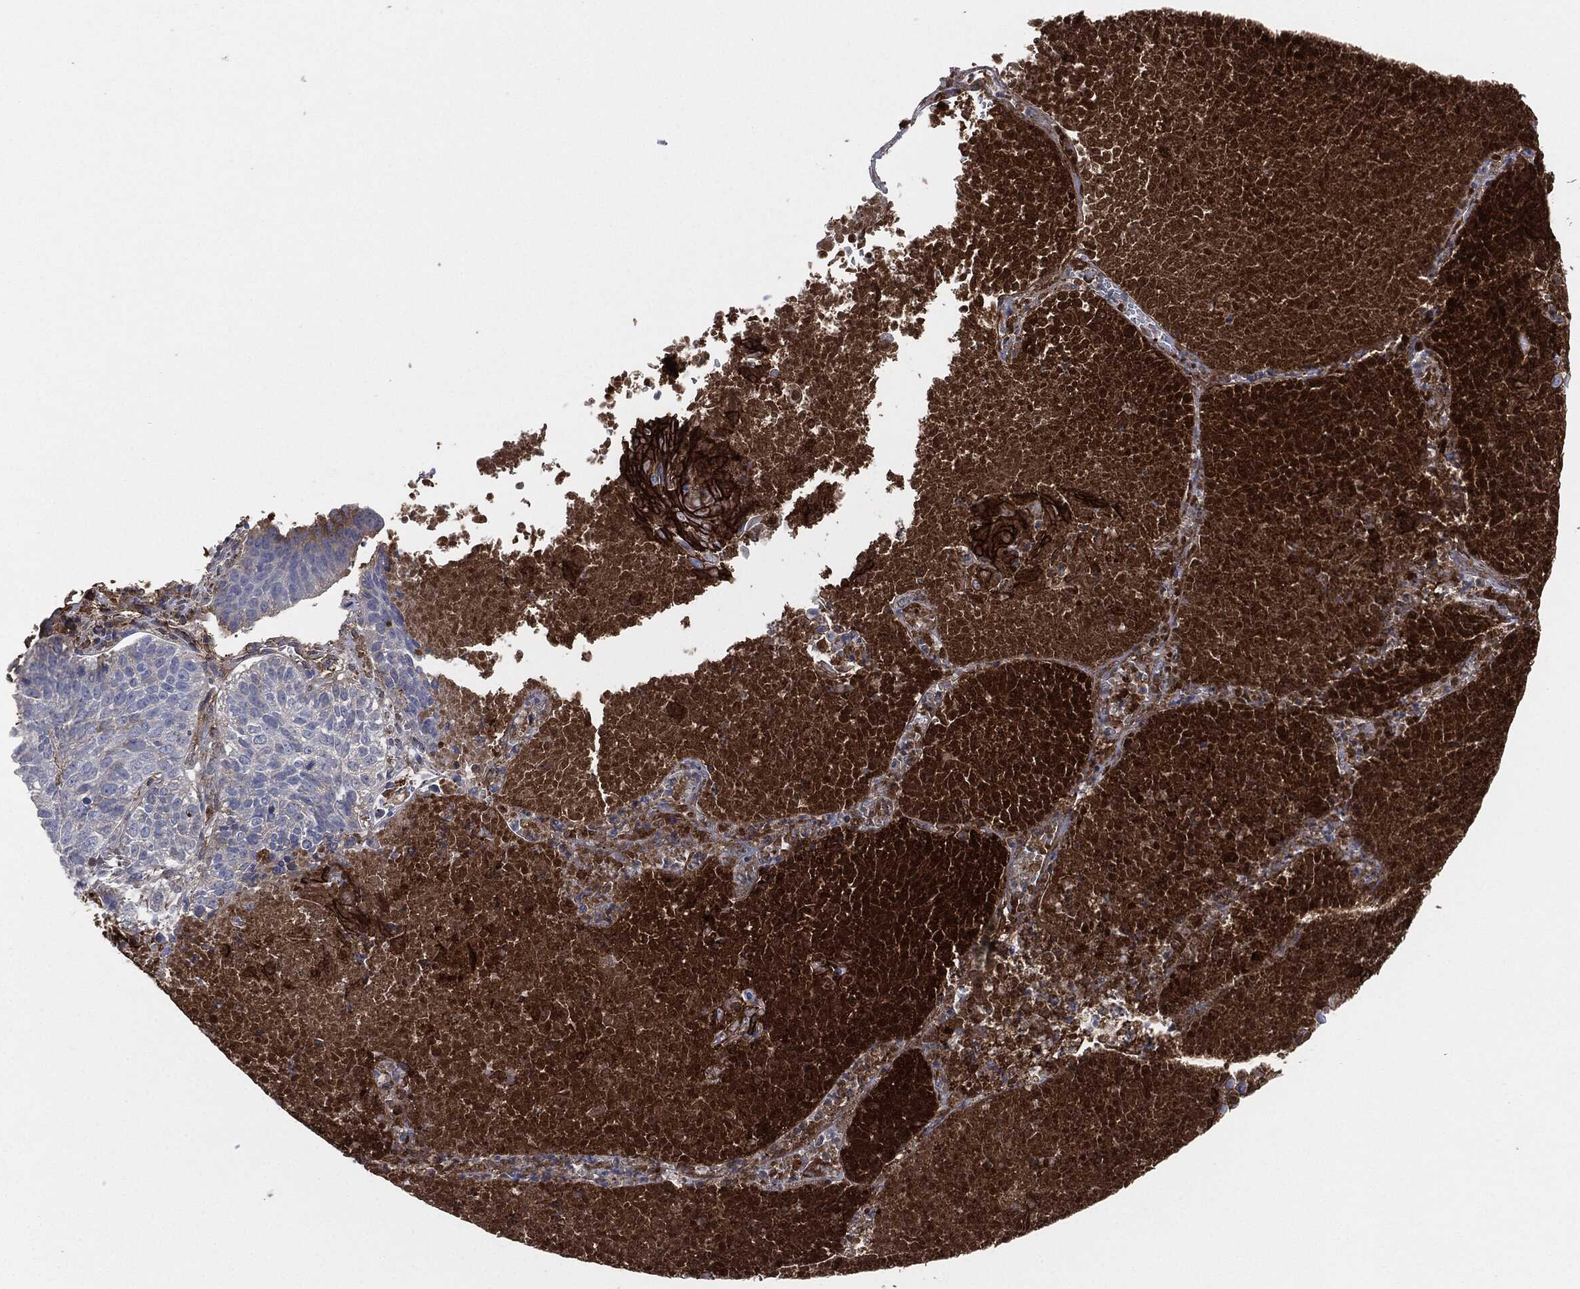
{"staining": {"intensity": "moderate", "quantity": "25%-75%", "location": "cytoplasmic/membranous"}, "tissue": "lung cancer", "cell_type": "Tumor cells", "image_type": "cancer", "snomed": [{"axis": "morphology", "description": "Squamous cell carcinoma, NOS"}, {"axis": "topography", "description": "Lung"}], "caption": "High-power microscopy captured an immunohistochemistry (IHC) photomicrograph of lung cancer, revealing moderate cytoplasmic/membranous staining in approximately 25%-75% of tumor cells.", "gene": "APOB", "patient": {"sex": "male", "age": 64}}